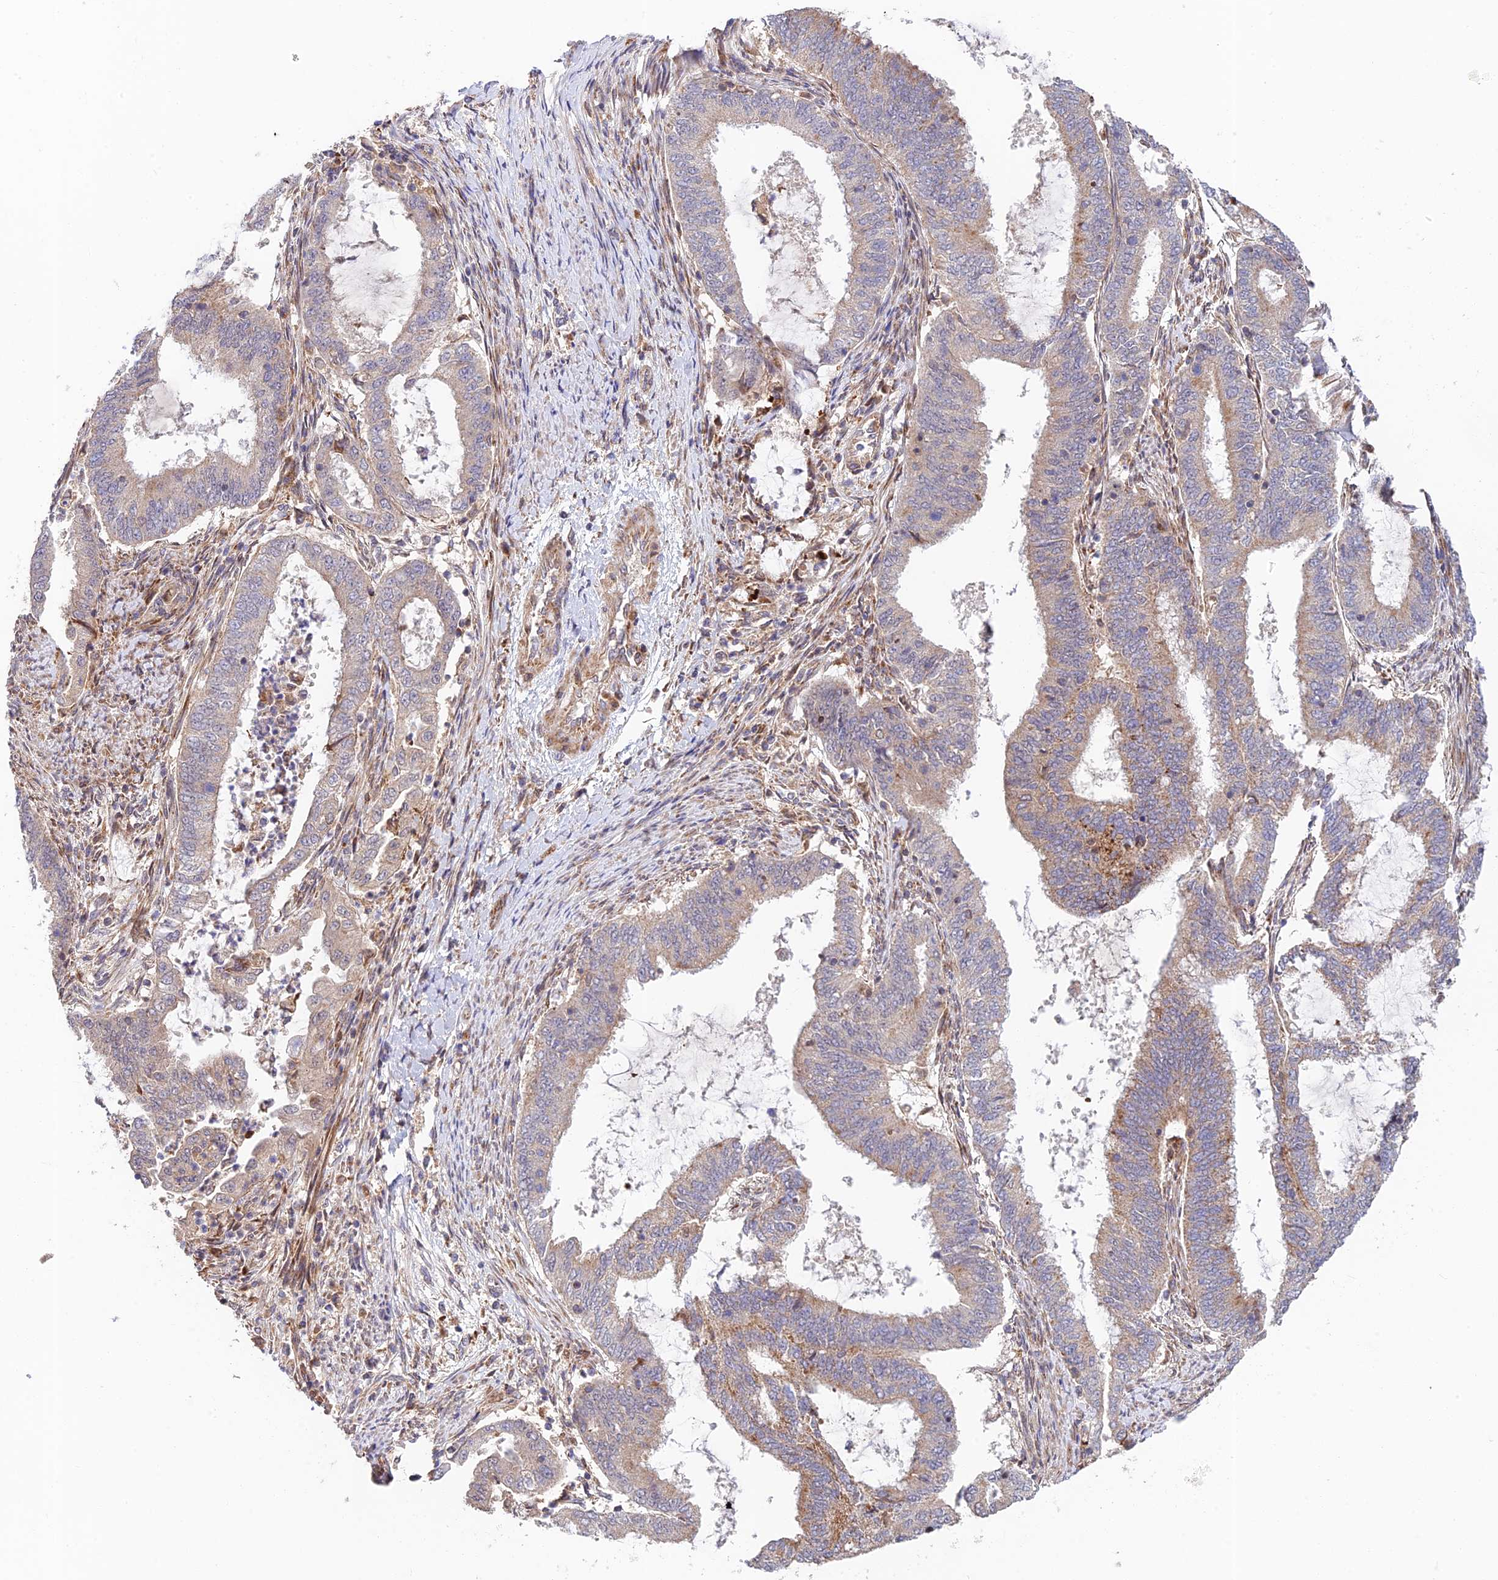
{"staining": {"intensity": "weak", "quantity": "<25%", "location": "cytoplasmic/membranous"}, "tissue": "endometrial cancer", "cell_type": "Tumor cells", "image_type": "cancer", "snomed": [{"axis": "morphology", "description": "Adenocarcinoma, NOS"}, {"axis": "topography", "description": "Endometrium"}], "caption": "Protein analysis of adenocarcinoma (endometrial) demonstrates no significant expression in tumor cells.", "gene": "FUOM", "patient": {"sex": "female", "age": 51}}